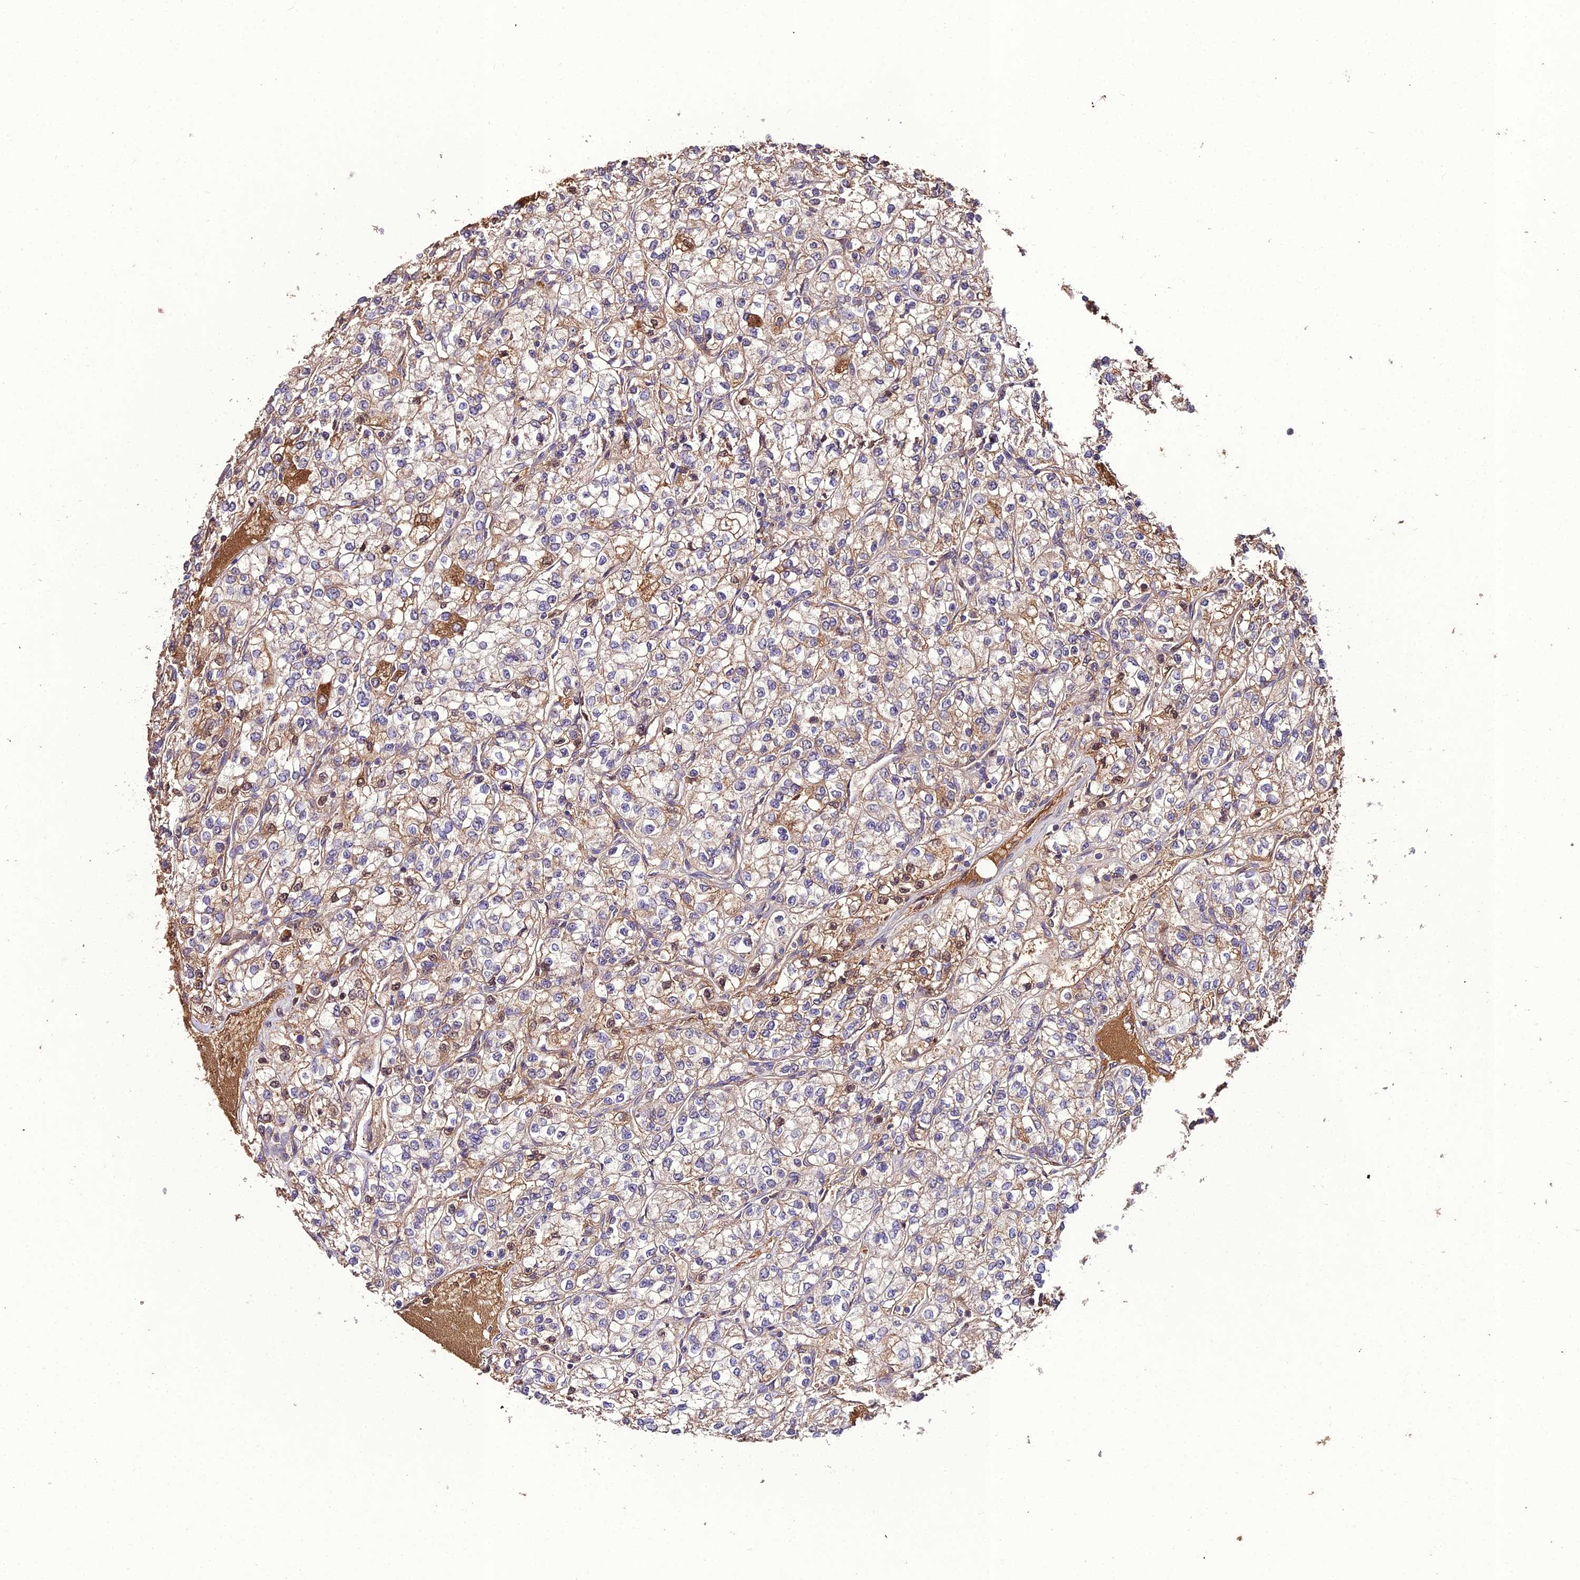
{"staining": {"intensity": "weak", "quantity": "25%-75%", "location": "cytoplasmic/membranous"}, "tissue": "renal cancer", "cell_type": "Tumor cells", "image_type": "cancer", "snomed": [{"axis": "morphology", "description": "Adenocarcinoma, NOS"}, {"axis": "topography", "description": "Kidney"}], "caption": "Protein expression analysis of renal cancer shows weak cytoplasmic/membranous expression in about 25%-75% of tumor cells.", "gene": "KCTD16", "patient": {"sex": "male", "age": 80}}